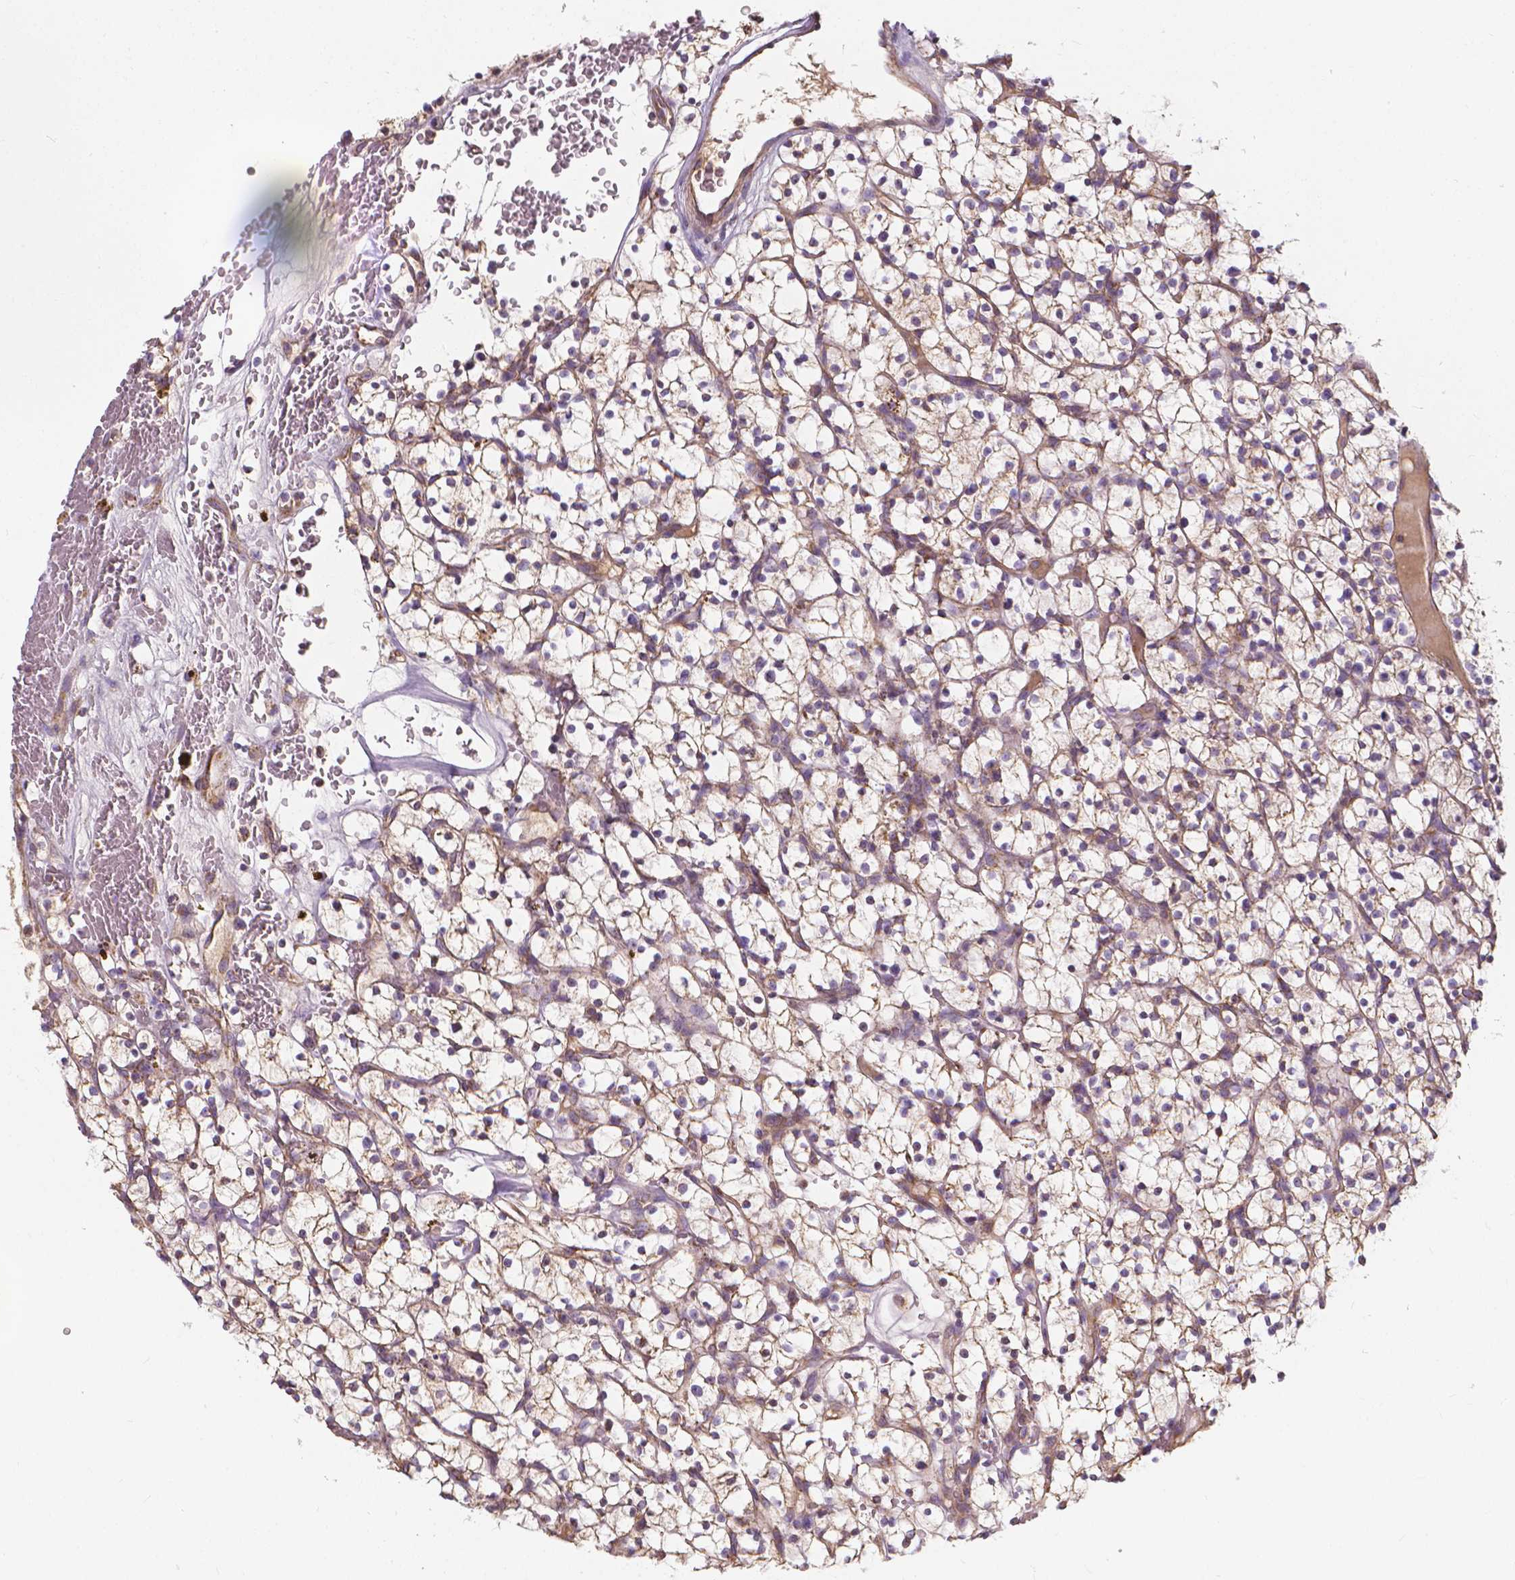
{"staining": {"intensity": "weak", "quantity": ">75%", "location": "cytoplasmic/membranous"}, "tissue": "renal cancer", "cell_type": "Tumor cells", "image_type": "cancer", "snomed": [{"axis": "morphology", "description": "Adenocarcinoma, NOS"}, {"axis": "topography", "description": "Kidney"}], "caption": "The image exhibits a brown stain indicating the presence of a protein in the cytoplasmic/membranous of tumor cells in renal adenocarcinoma.", "gene": "SNCAIP", "patient": {"sex": "female", "age": 64}}